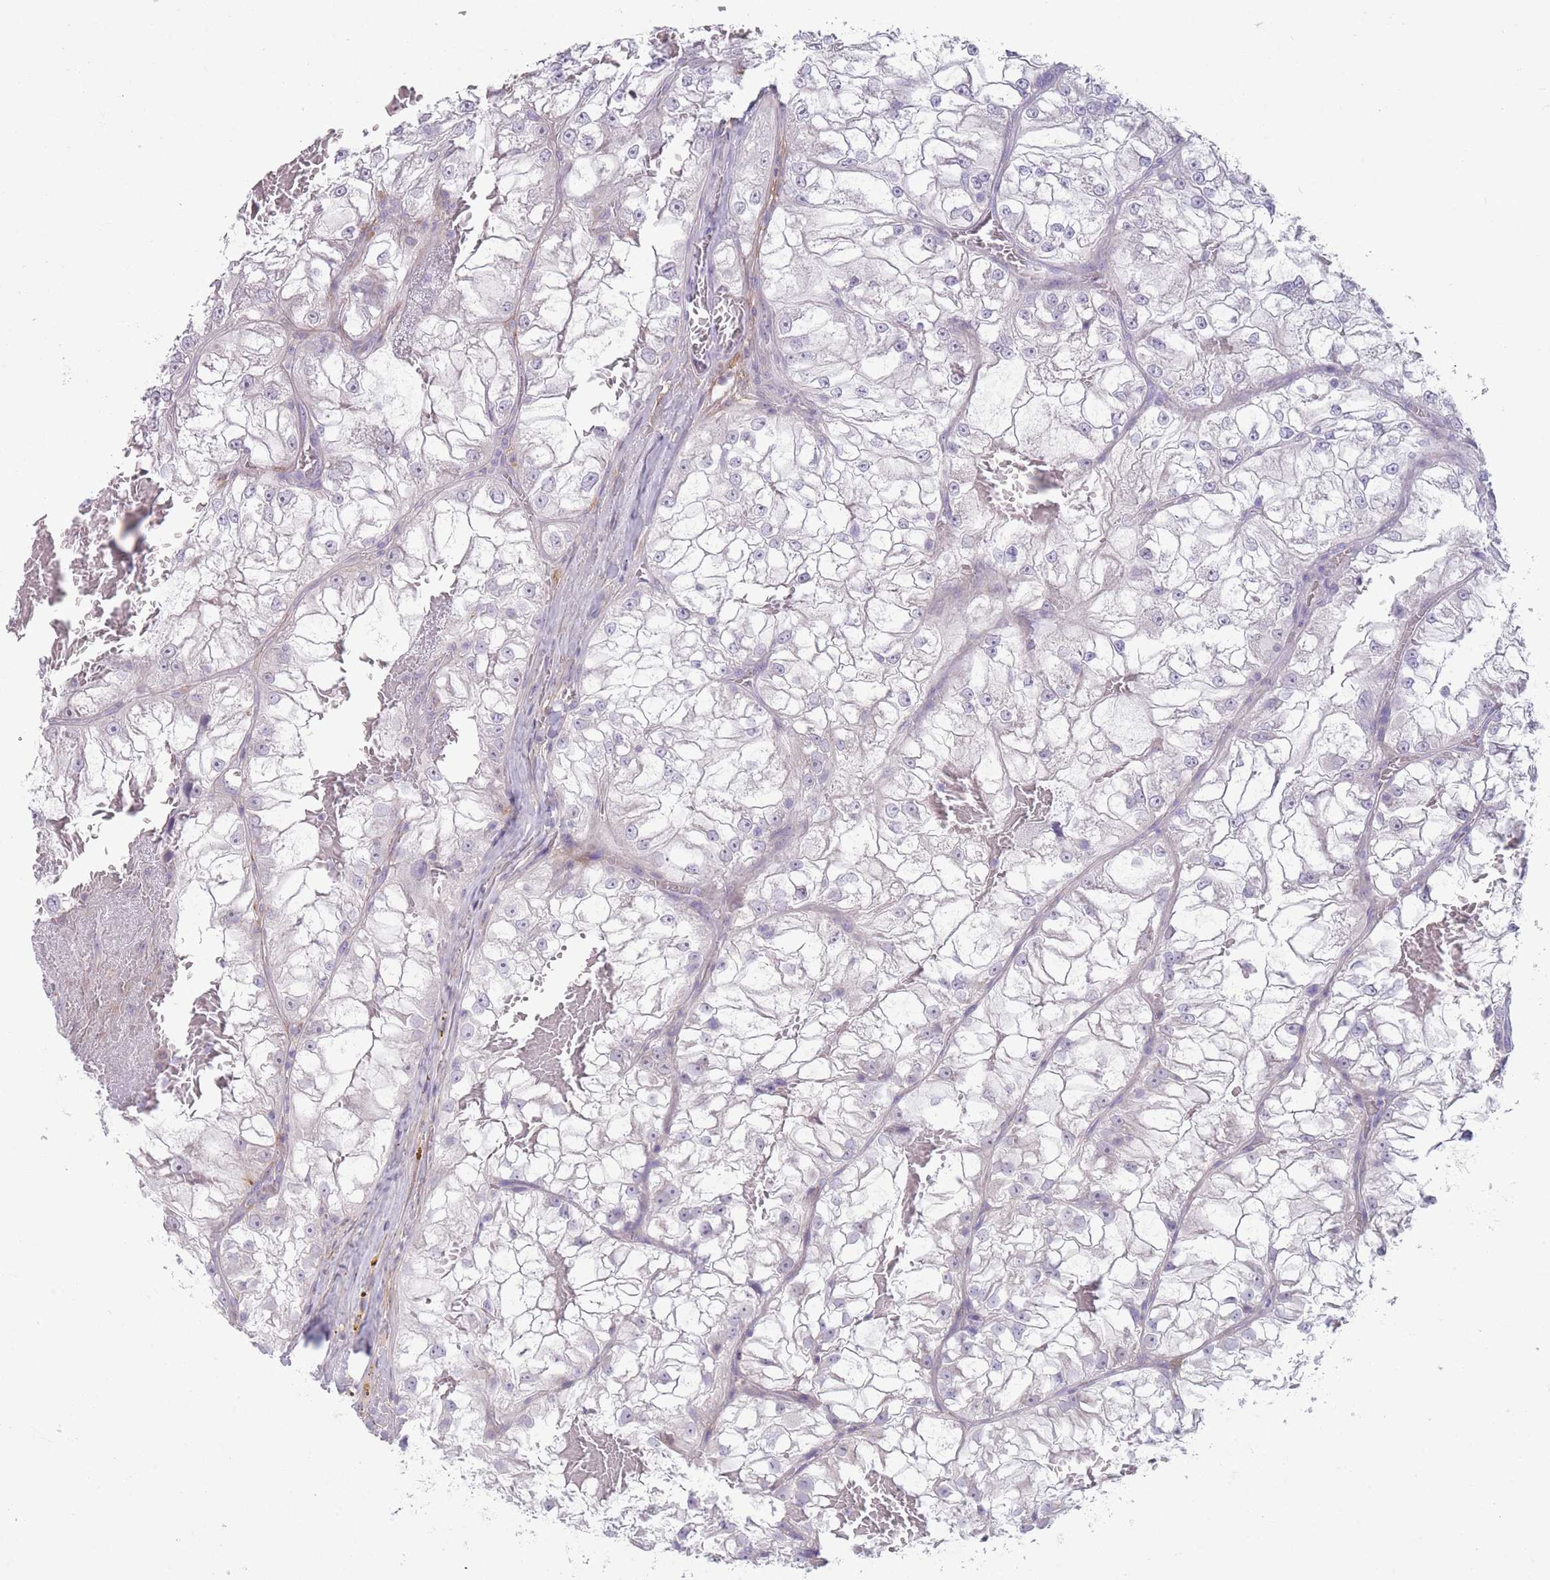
{"staining": {"intensity": "negative", "quantity": "none", "location": "none"}, "tissue": "renal cancer", "cell_type": "Tumor cells", "image_type": "cancer", "snomed": [{"axis": "morphology", "description": "Adenocarcinoma, NOS"}, {"axis": "topography", "description": "Kidney"}], "caption": "IHC histopathology image of neoplastic tissue: human renal adenocarcinoma stained with DAB (3,3'-diaminobenzidine) demonstrates no significant protein expression in tumor cells. The staining was performed using DAB to visualize the protein expression in brown, while the nuclei were stained in blue with hematoxylin (Magnification: 20x).", "gene": "PAIP2B", "patient": {"sex": "female", "age": 72}}